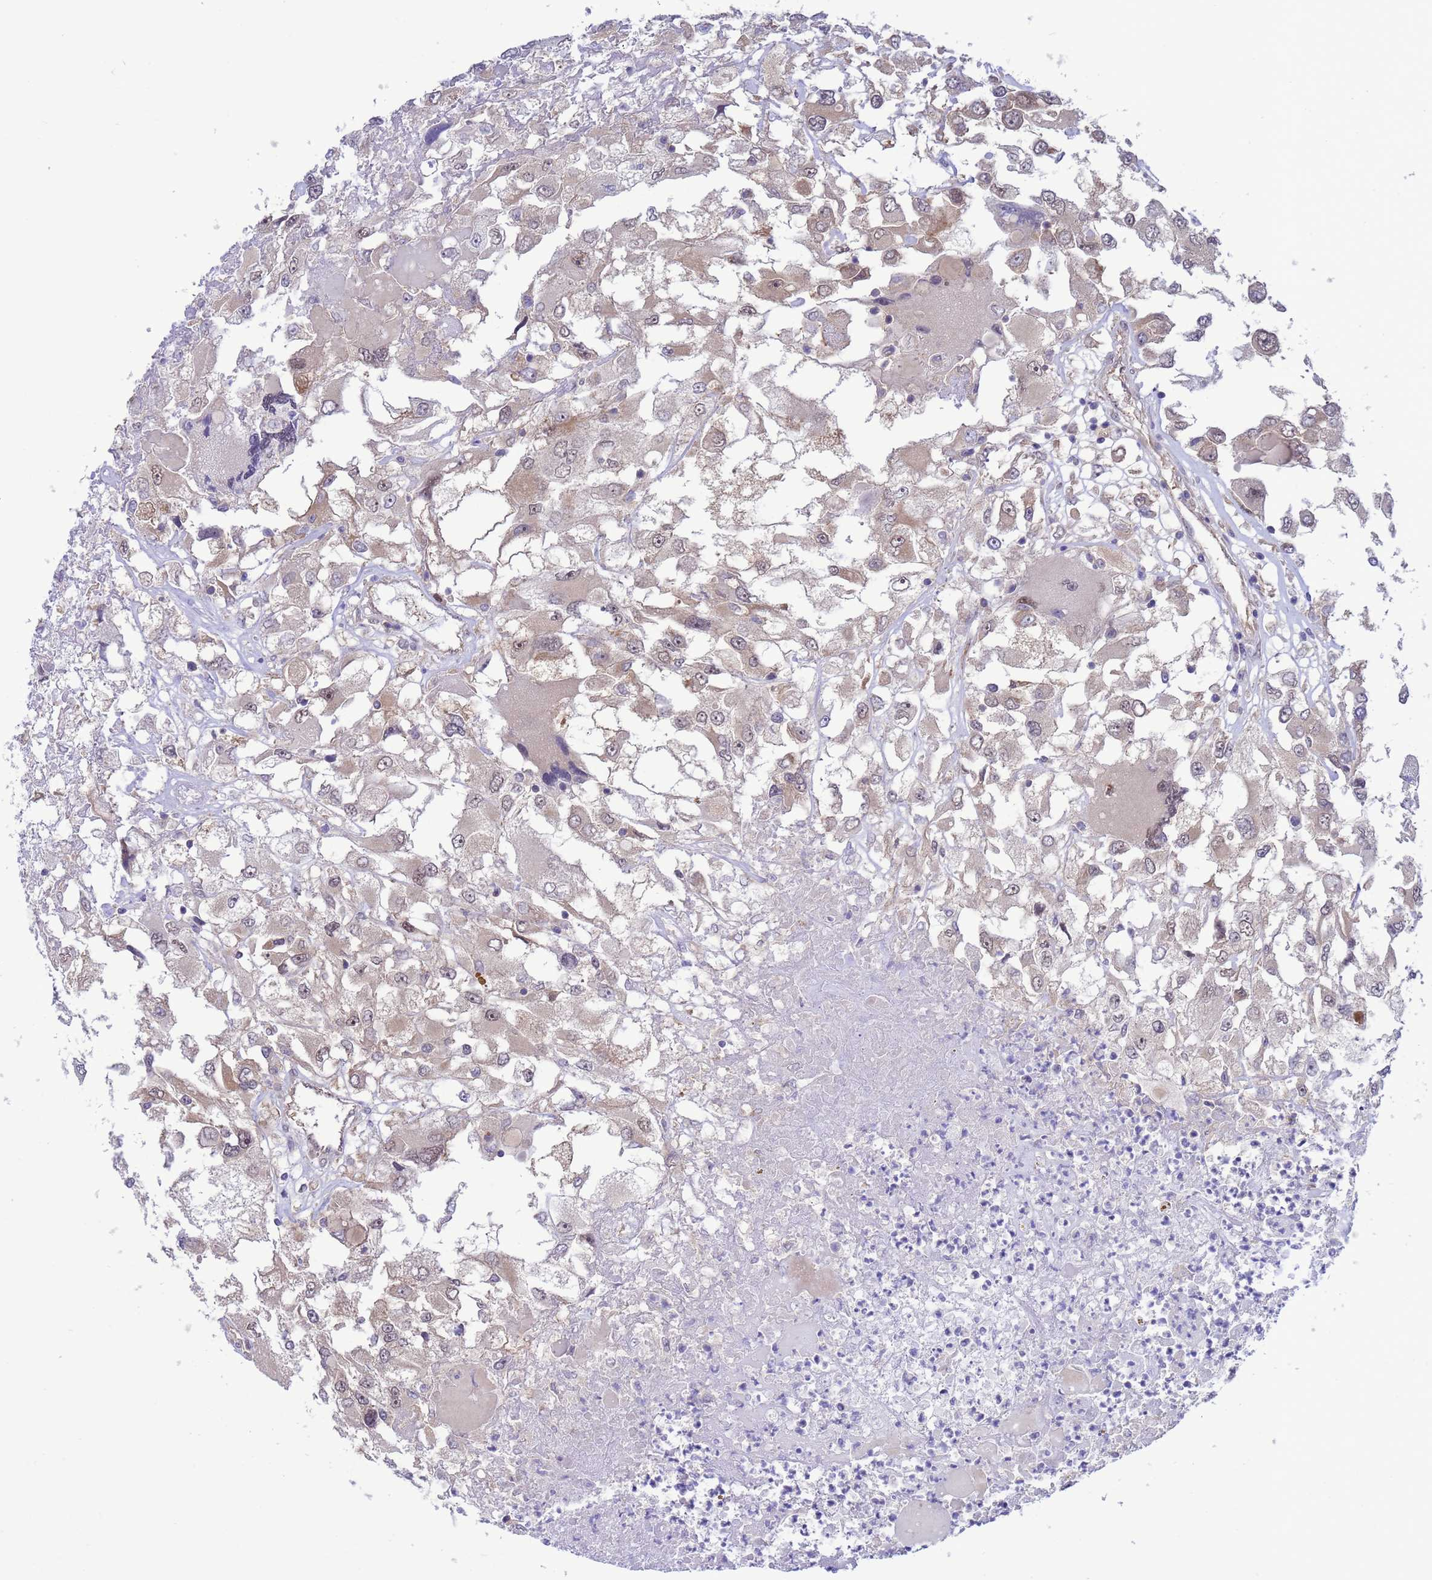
{"staining": {"intensity": "weak", "quantity": "<25%", "location": "cytoplasmic/membranous,nuclear"}, "tissue": "renal cancer", "cell_type": "Tumor cells", "image_type": "cancer", "snomed": [{"axis": "morphology", "description": "Adenocarcinoma, NOS"}, {"axis": "topography", "description": "Kidney"}], "caption": "A micrograph of renal cancer (adenocarcinoma) stained for a protein demonstrates no brown staining in tumor cells.", "gene": "ZNF461", "patient": {"sex": "female", "age": 52}}